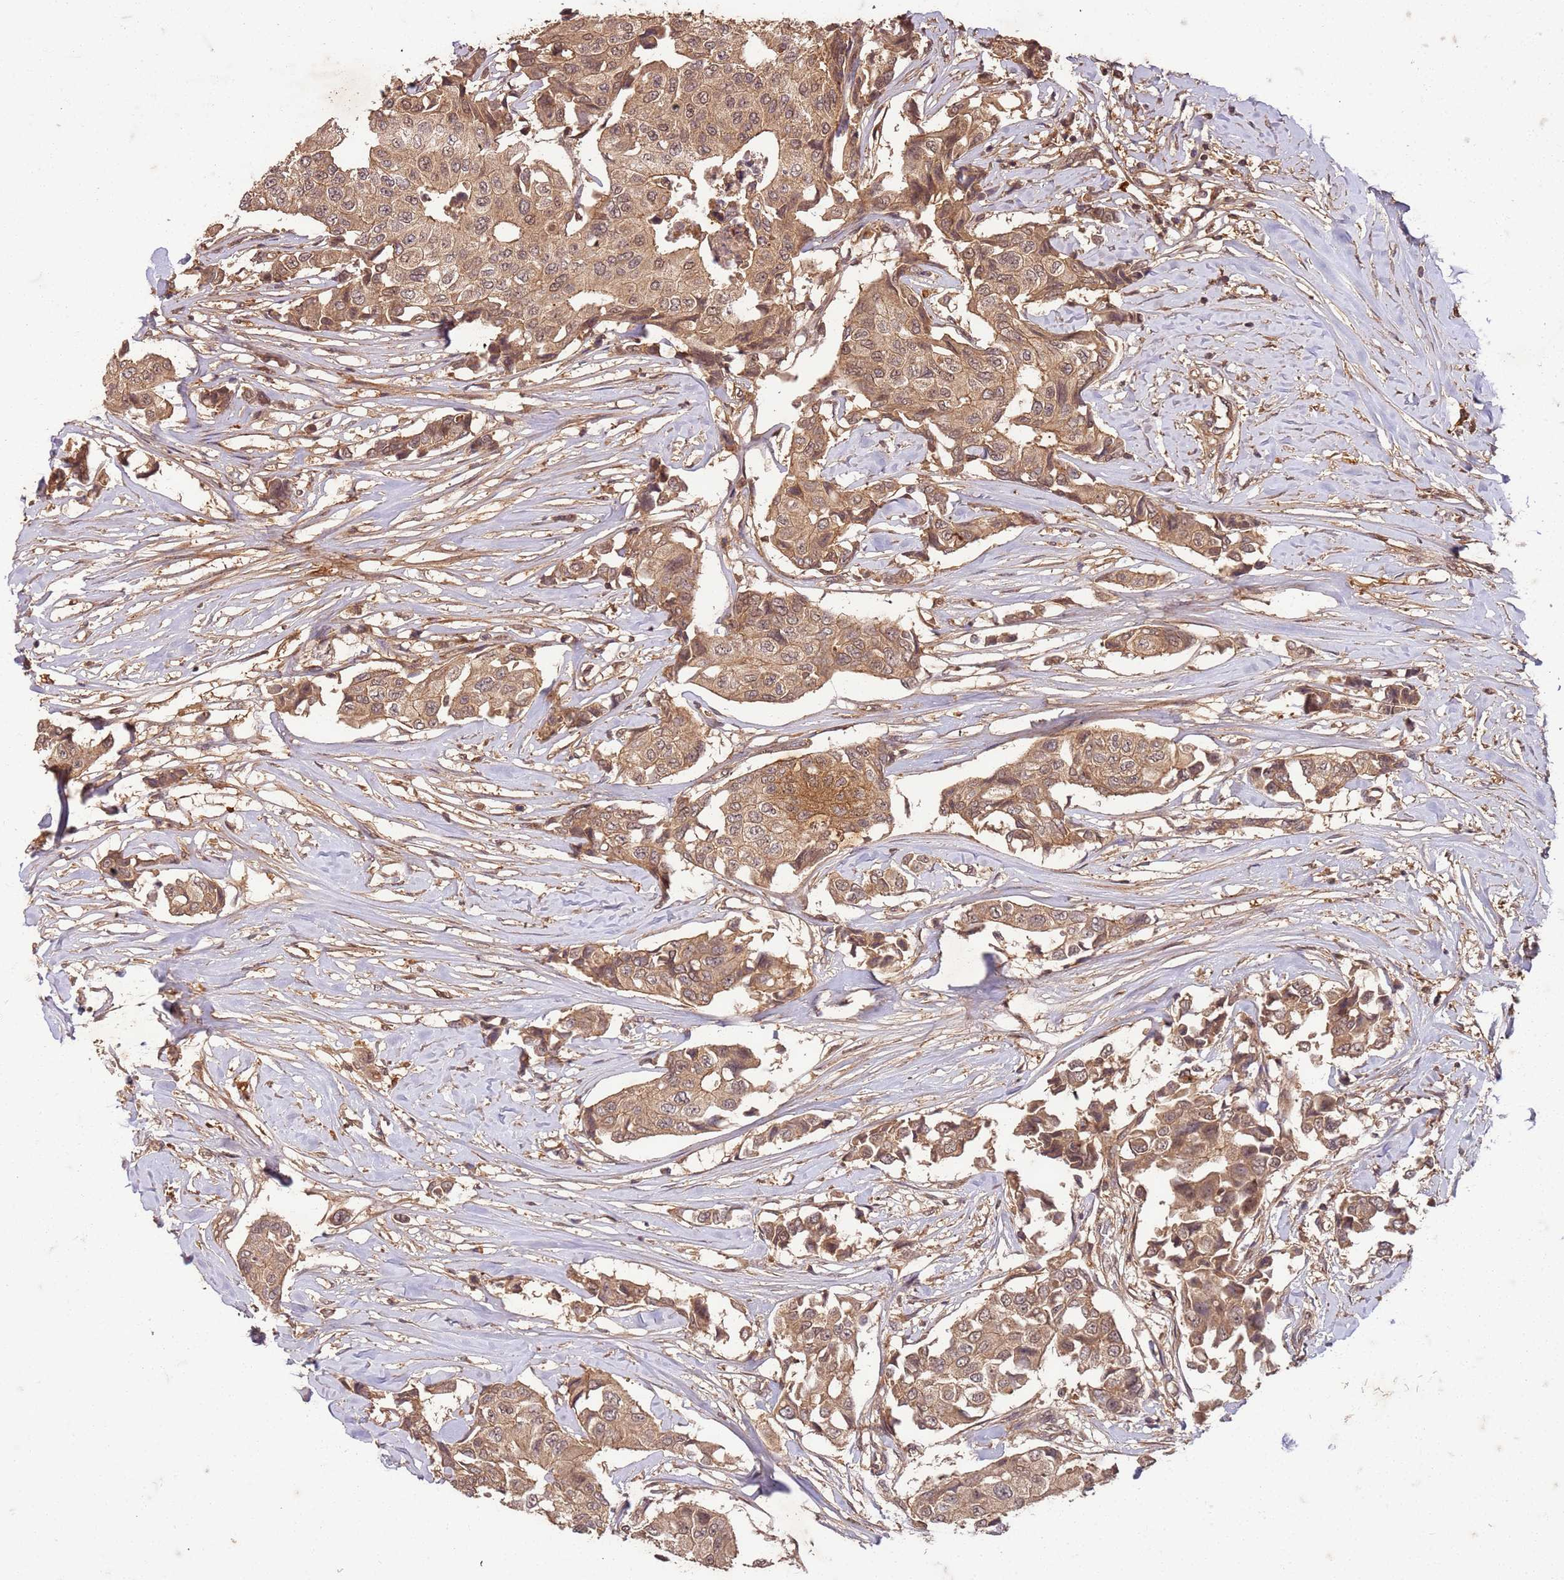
{"staining": {"intensity": "moderate", "quantity": ">75%", "location": "cytoplasmic/membranous,nuclear"}, "tissue": "breast cancer", "cell_type": "Tumor cells", "image_type": "cancer", "snomed": [{"axis": "morphology", "description": "Duct carcinoma"}, {"axis": "topography", "description": "Breast"}], "caption": "Tumor cells exhibit moderate cytoplasmic/membranous and nuclear expression in approximately >75% of cells in breast invasive ductal carcinoma.", "gene": "UBE3A", "patient": {"sex": "female", "age": 80}}